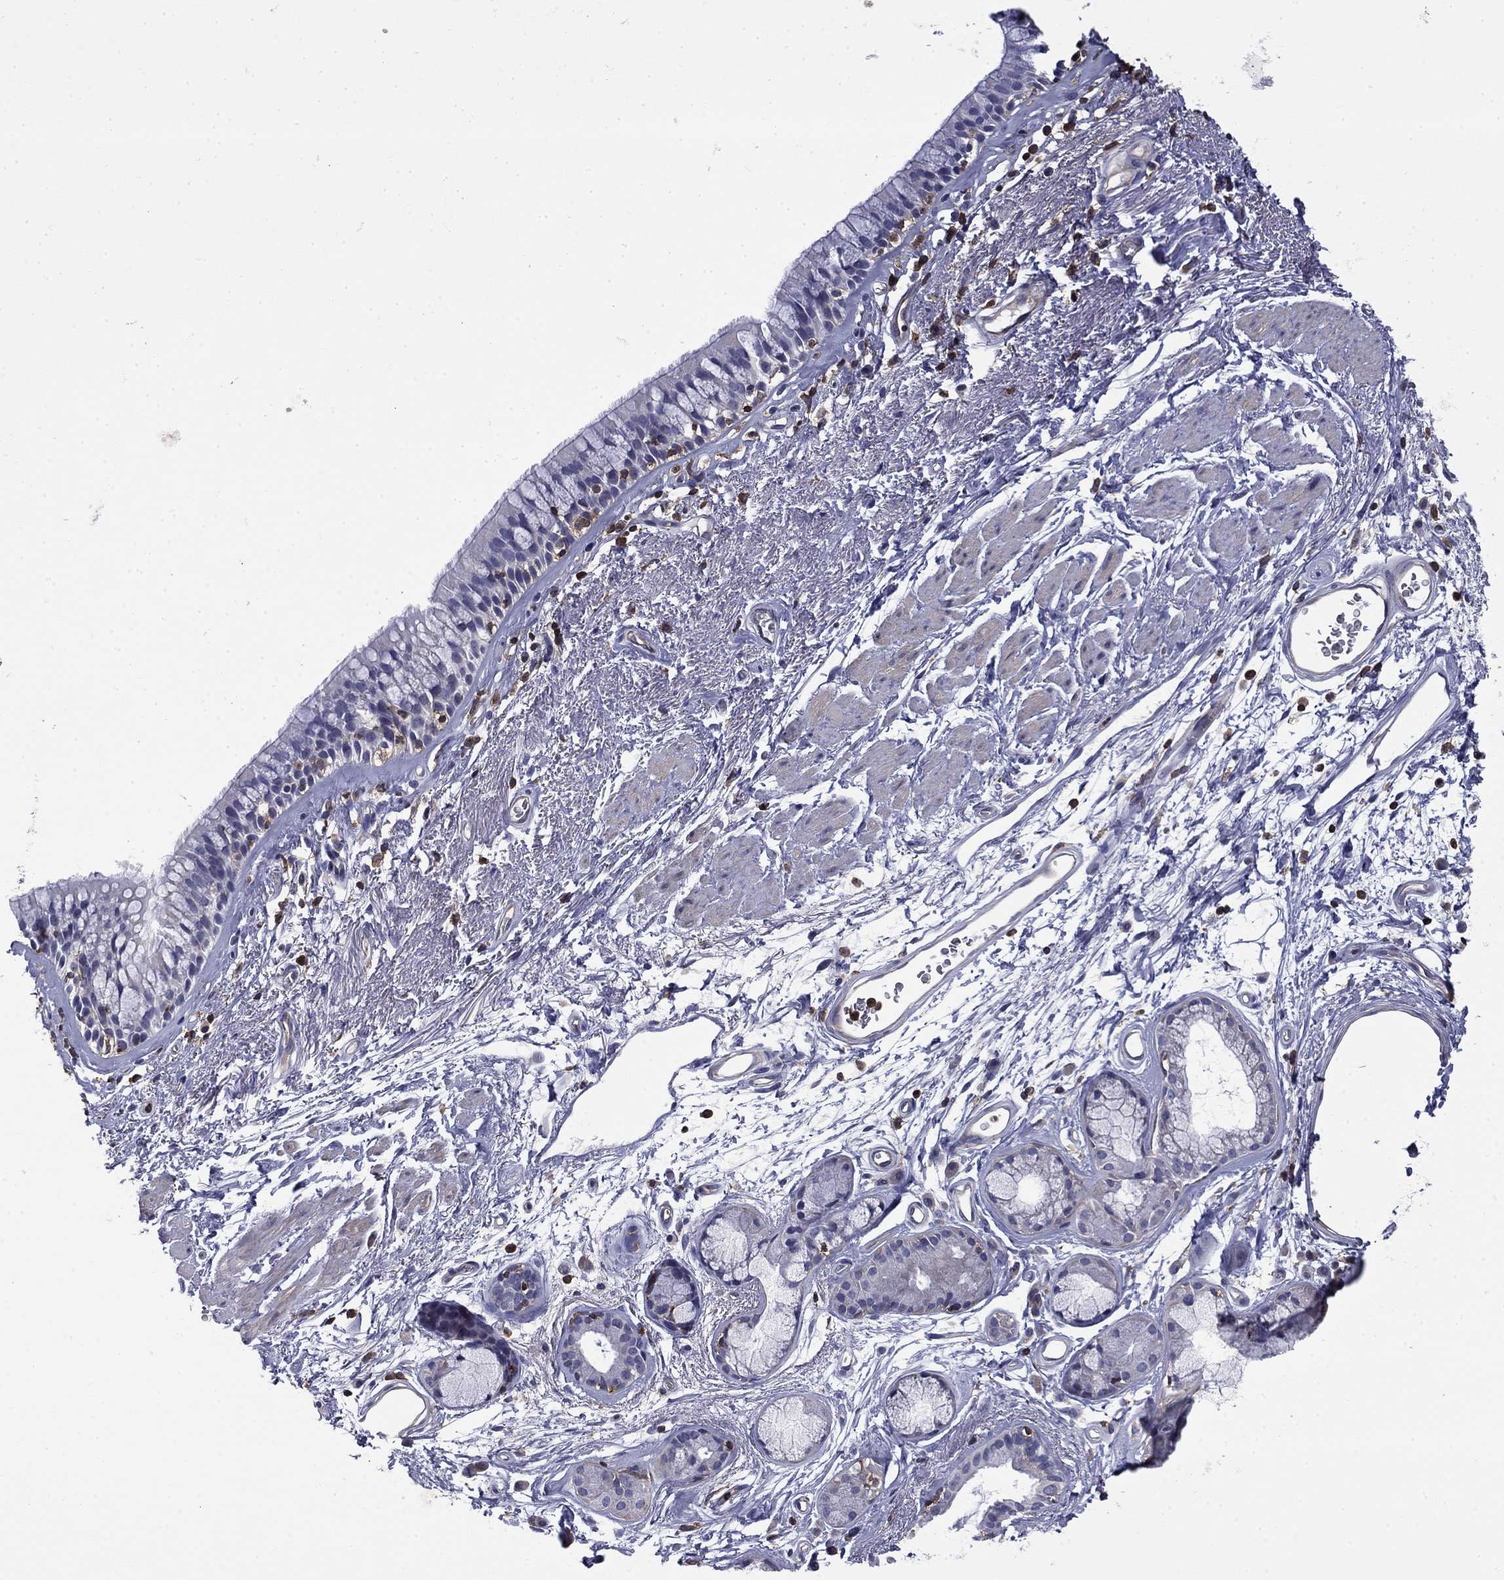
{"staining": {"intensity": "negative", "quantity": "none", "location": "none"}, "tissue": "bronchus", "cell_type": "Respiratory epithelial cells", "image_type": "normal", "snomed": [{"axis": "morphology", "description": "Normal tissue, NOS"}, {"axis": "topography", "description": "Bronchus"}], "caption": "The image demonstrates no significant expression in respiratory epithelial cells of bronchus.", "gene": "ARHGAP45", "patient": {"sex": "male", "age": 82}}